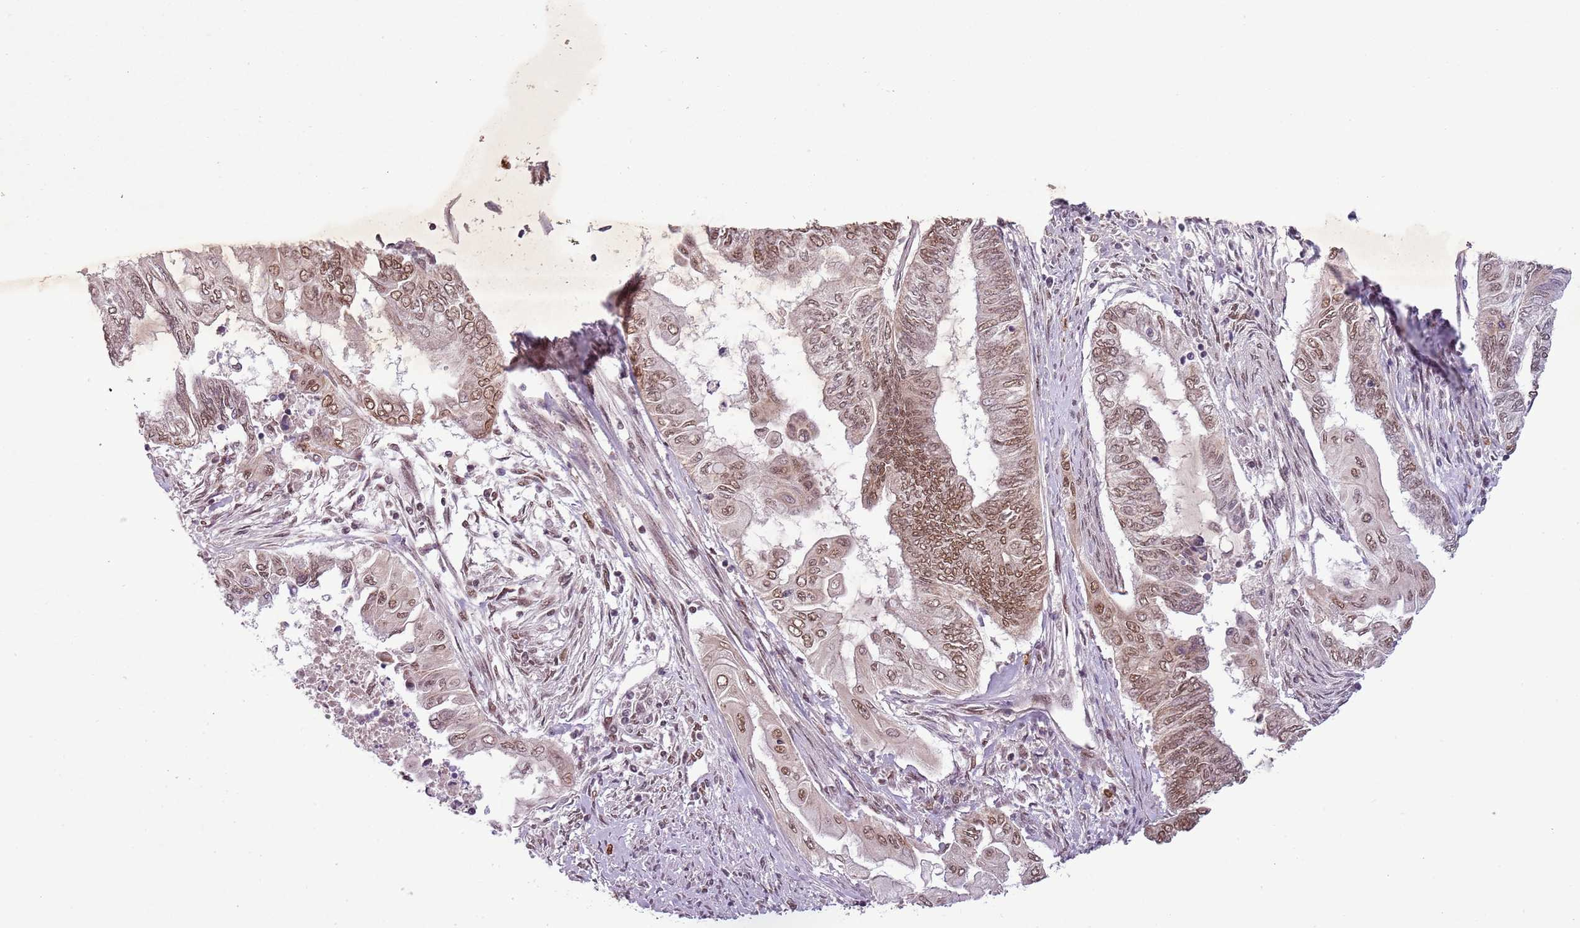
{"staining": {"intensity": "moderate", "quantity": ">75%", "location": "nuclear"}, "tissue": "endometrial cancer", "cell_type": "Tumor cells", "image_type": "cancer", "snomed": [{"axis": "morphology", "description": "Adenocarcinoma, NOS"}, {"axis": "topography", "description": "Uterus"}, {"axis": "topography", "description": "Endometrium"}], "caption": "Protein staining of endometrial cancer tissue exhibits moderate nuclear expression in about >75% of tumor cells.", "gene": "FAM120AOS", "patient": {"sex": "female", "age": 70}}